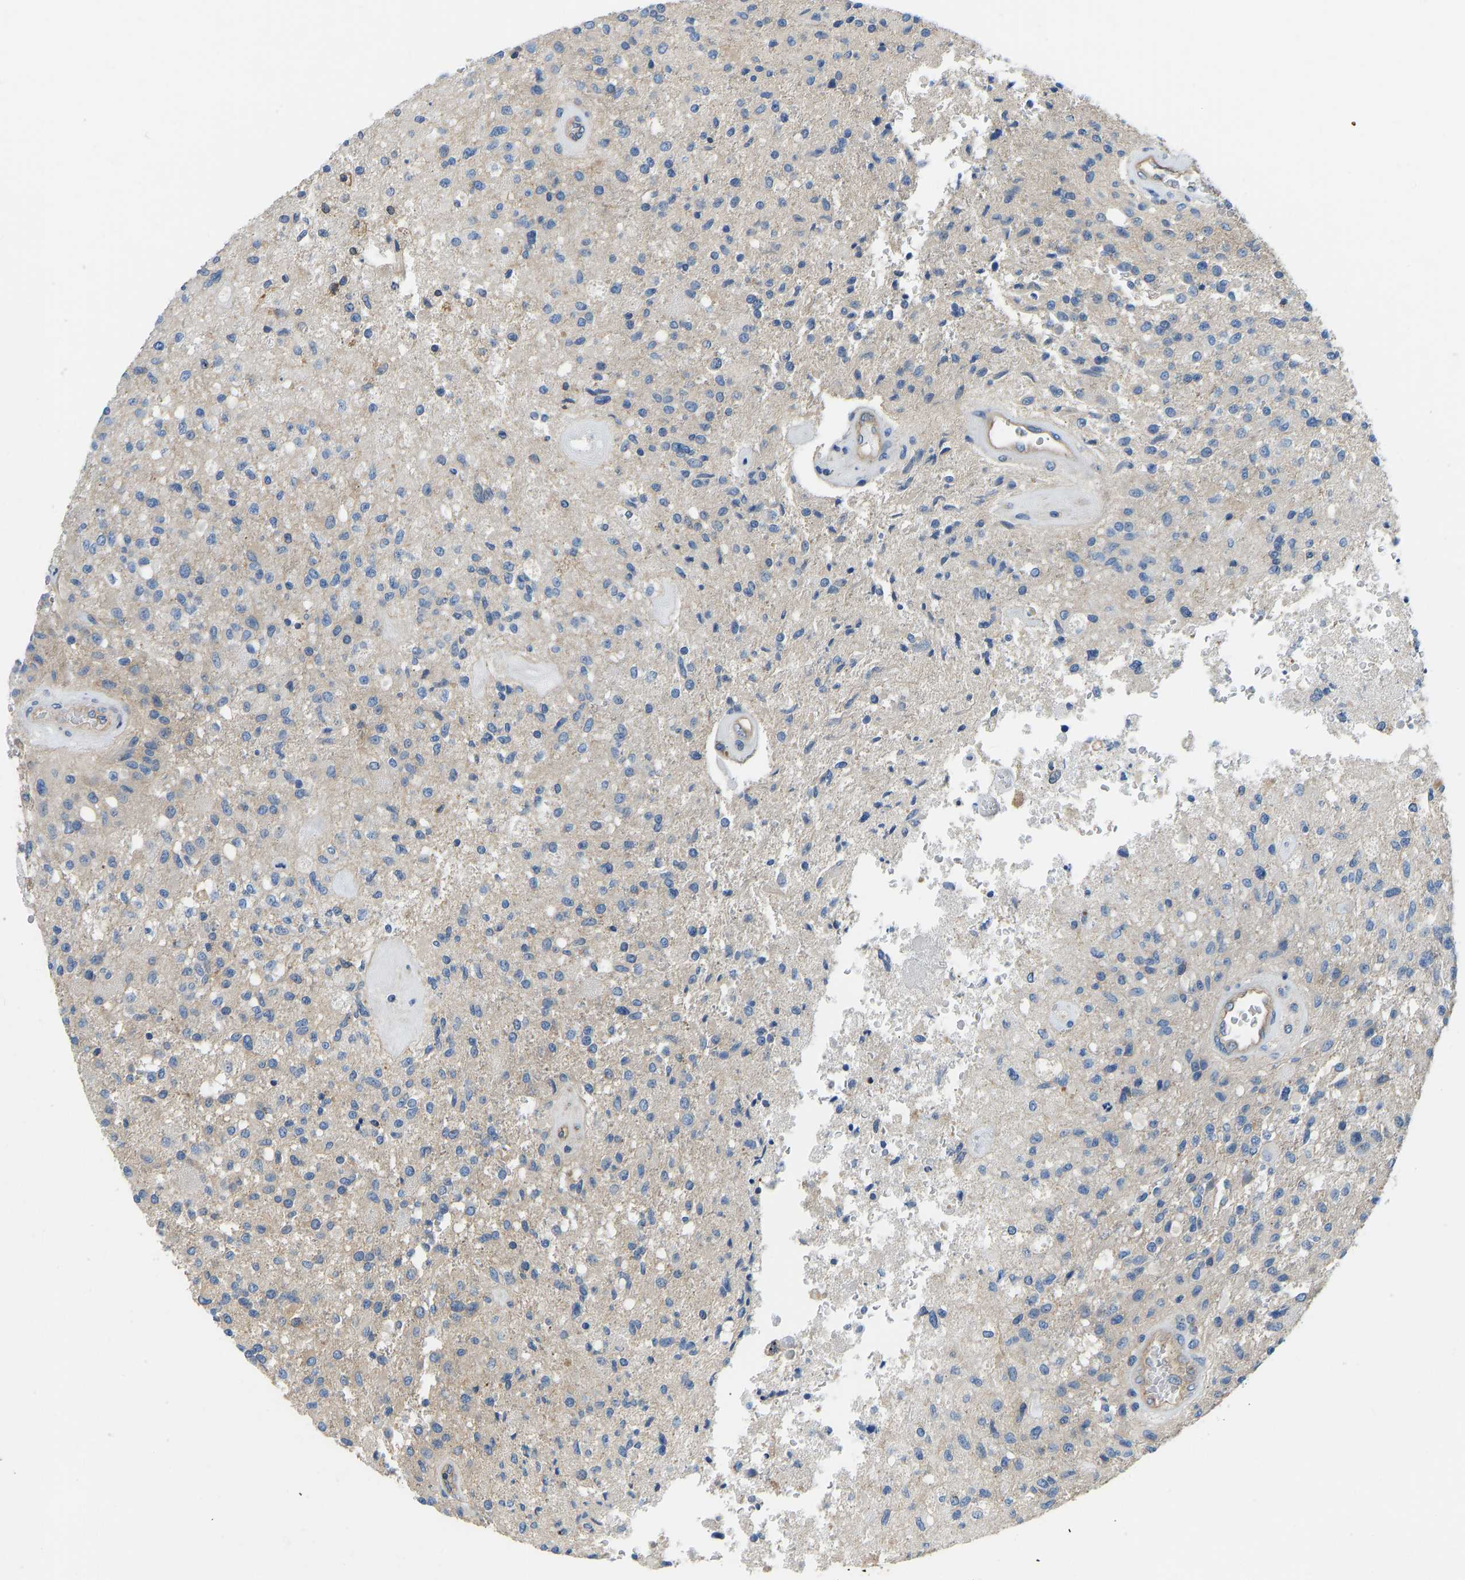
{"staining": {"intensity": "negative", "quantity": "none", "location": "none"}, "tissue": "glioma", "cell_type": "Tumor cells", "image_type": "cancer", "snomed": [{"axis": "morphology", "description": "Normal tissue, NOS"}, {"axis": "morphology", "description": "Glioma, malignant, High grade"}, {"axis": "topography", "description": "Cerebral cortex"}], "caption": "This photomicrograph is of malignant glioma (high-grade) stained with IHC to label a protein in brown with the nuclei are counter-stained blue. There is no positivity in tumor cells.", "gene": "CHAD", "patient": {"sex": "male", "age": 77}}